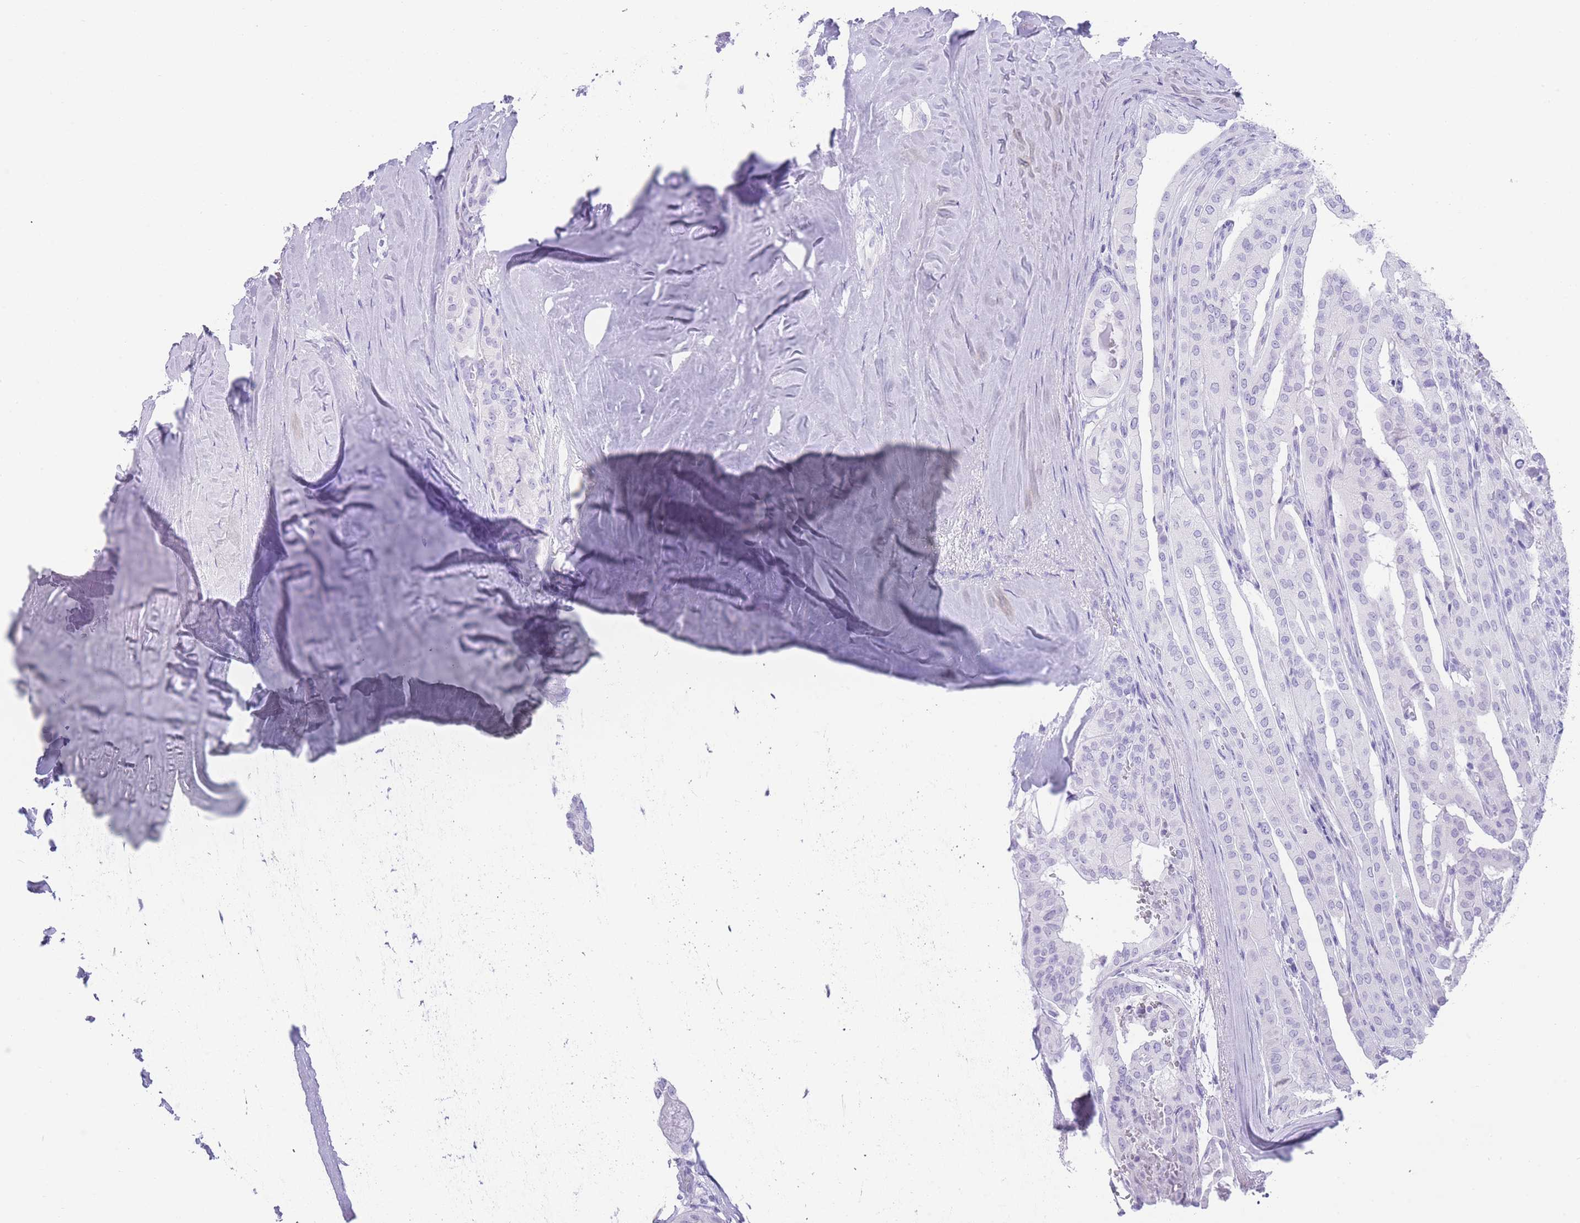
{"staining": {"intensity": "negative", "quantity": "none", "location": "none"}, "tissue": "thyroid cancer", "cell_type": "Tumor cells", "image_type": "cancer", "snomed": [{"axis": "morphology", "description": "Papillary adenocarcinoma, NOS"}, {"axis": "topography", "description": "Thyroid gland"}], "caption": "An immunohistochemistry histopathology image of thyroid papillary adenocarcinoma is shown. There is no staining in tumor cells of thyroid papillary adenocarcinoma.", "gene": "ELOA2", "patient": {"sex": "female", "age": 59}}